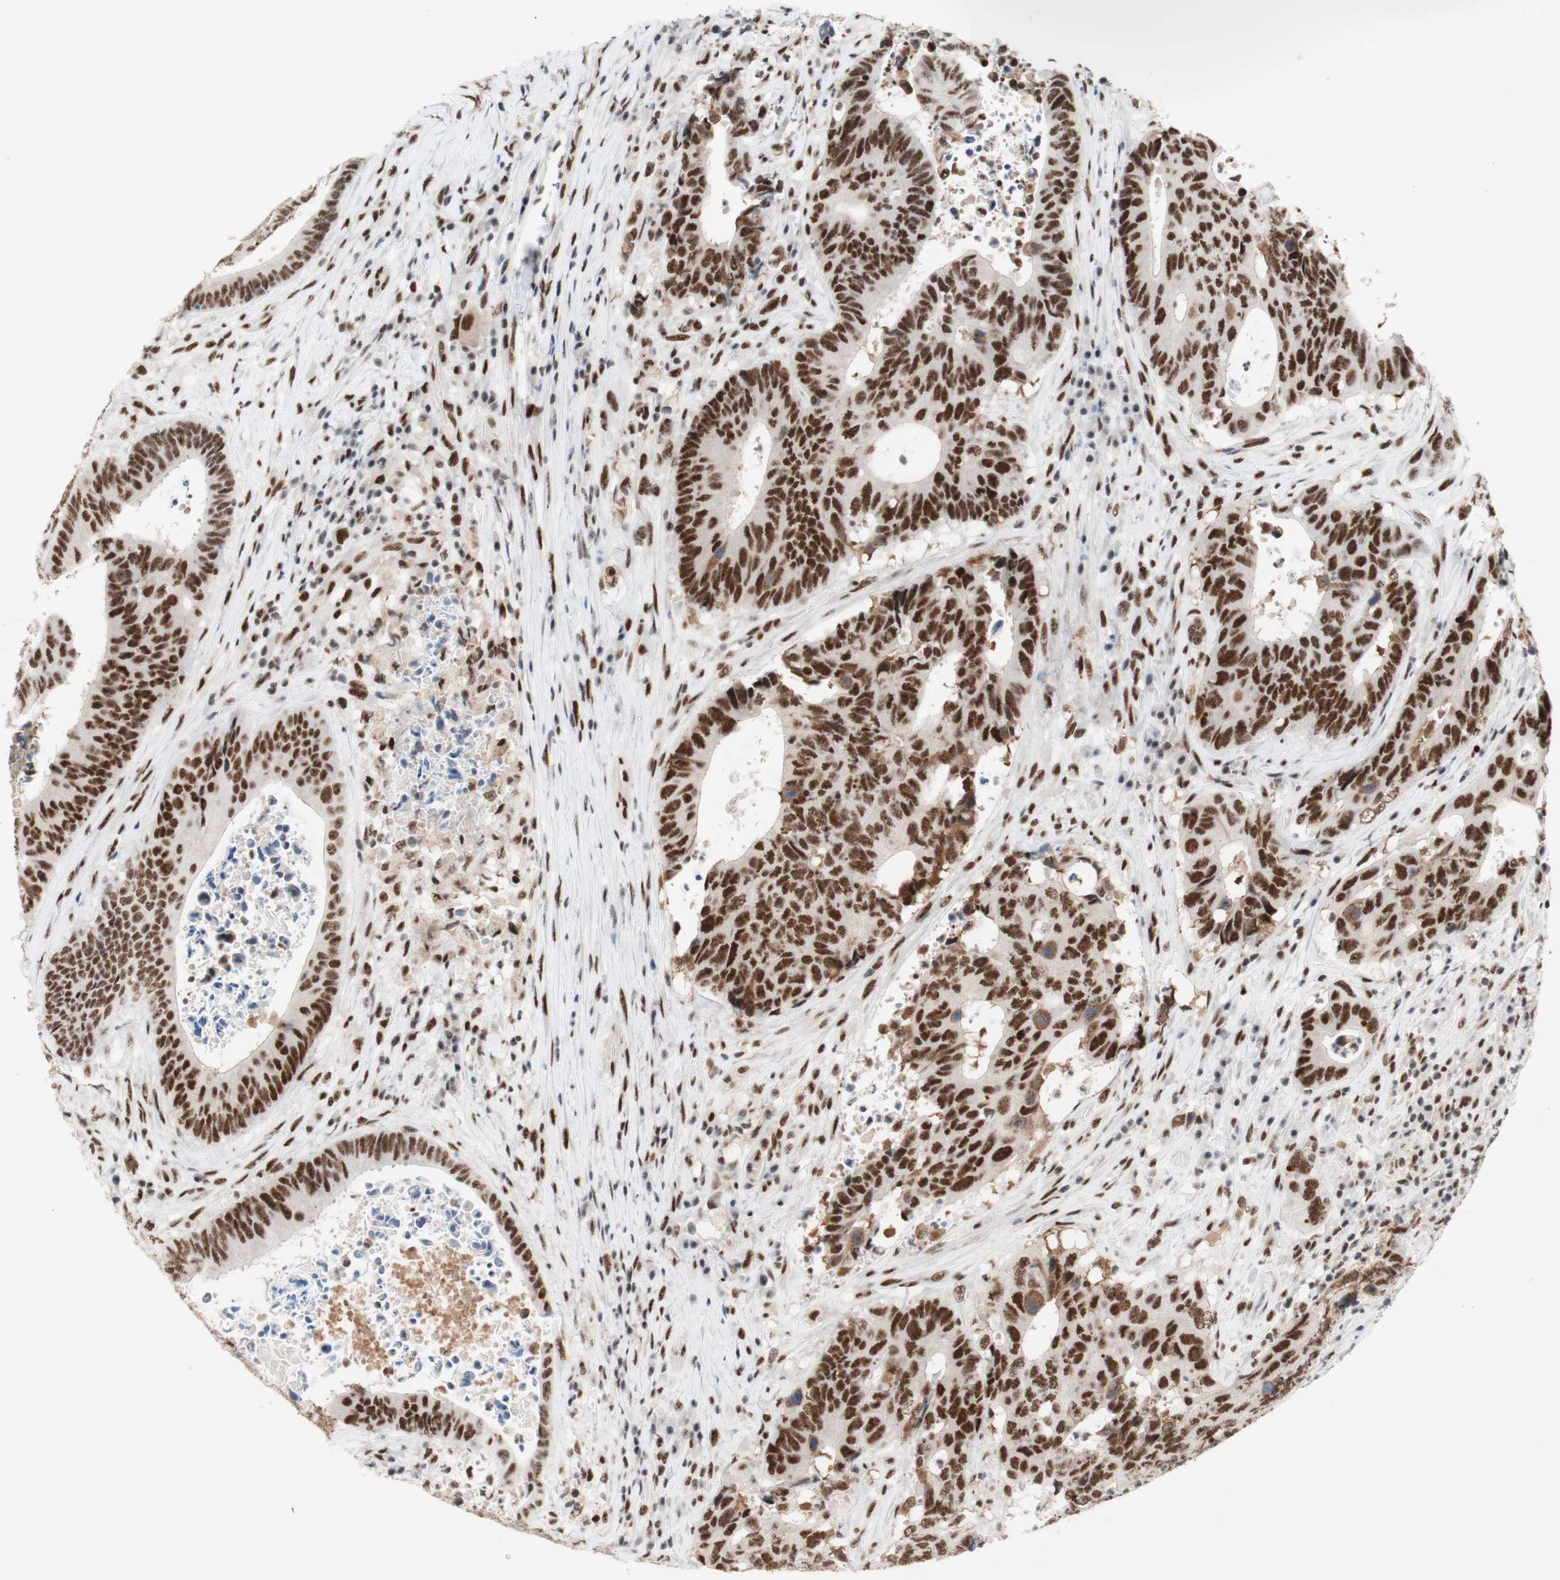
{"staining": {"intensity": "strong", "quantity": ">75%", "location": "nuclear"}, "tissue": "colorectal cancer", "cell_type": "Tumor cells", "image_type": "cancer", "snomed": [{"axis": "morphology", "description": "Adenocarcinoma, NOS"}, {"axis": "topography", "description": "Rectum"}], "caption": "Human adenocarcinoma (colorectal) stained with a protein marker exhibits strong staining in tumor cells.", "gene": "PRPF19", "patient": {"sex": "male", "age": 72}}